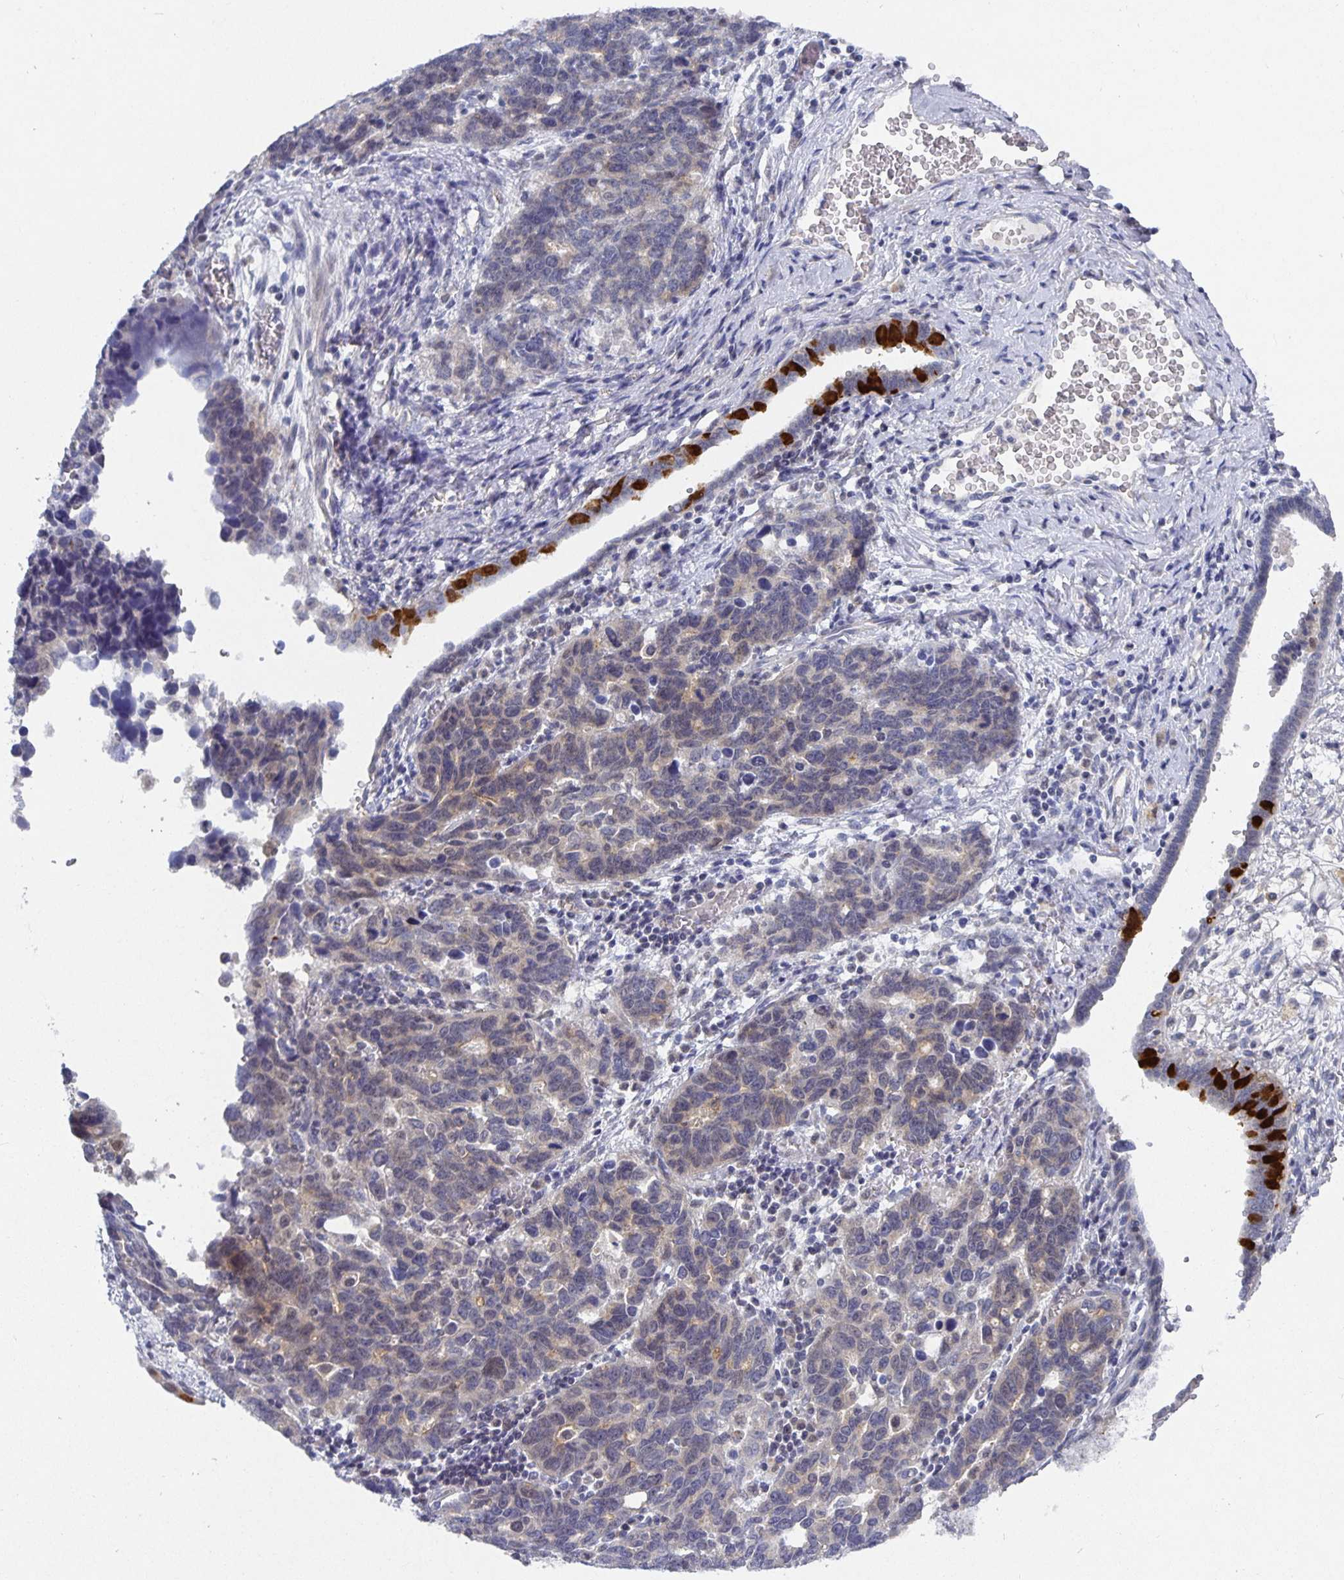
{"staining": {"intensity": "weak", "quantity": "<25%", "location": "cytoplasmic/membranous"}, "tissue": "ovarian cancer", "cell_type": "Tumor cells", "image_type": "cancer", "snomed": [{"axis": "morphology", "description": "Cystadenocarcinoma, serous, NOS"}, {"axis": "topography", "description": "Ovary"}], "caption": "Immunohistochemistry photomicrograph of neoplastic tissue: human ovarian cancer stained with DAB (3,3'-diaminobenzidine) demonstrates no significant protein staining in tumor cells.", "gene": "HEPN1", "patient": {"sex": "female", "age": 69}}